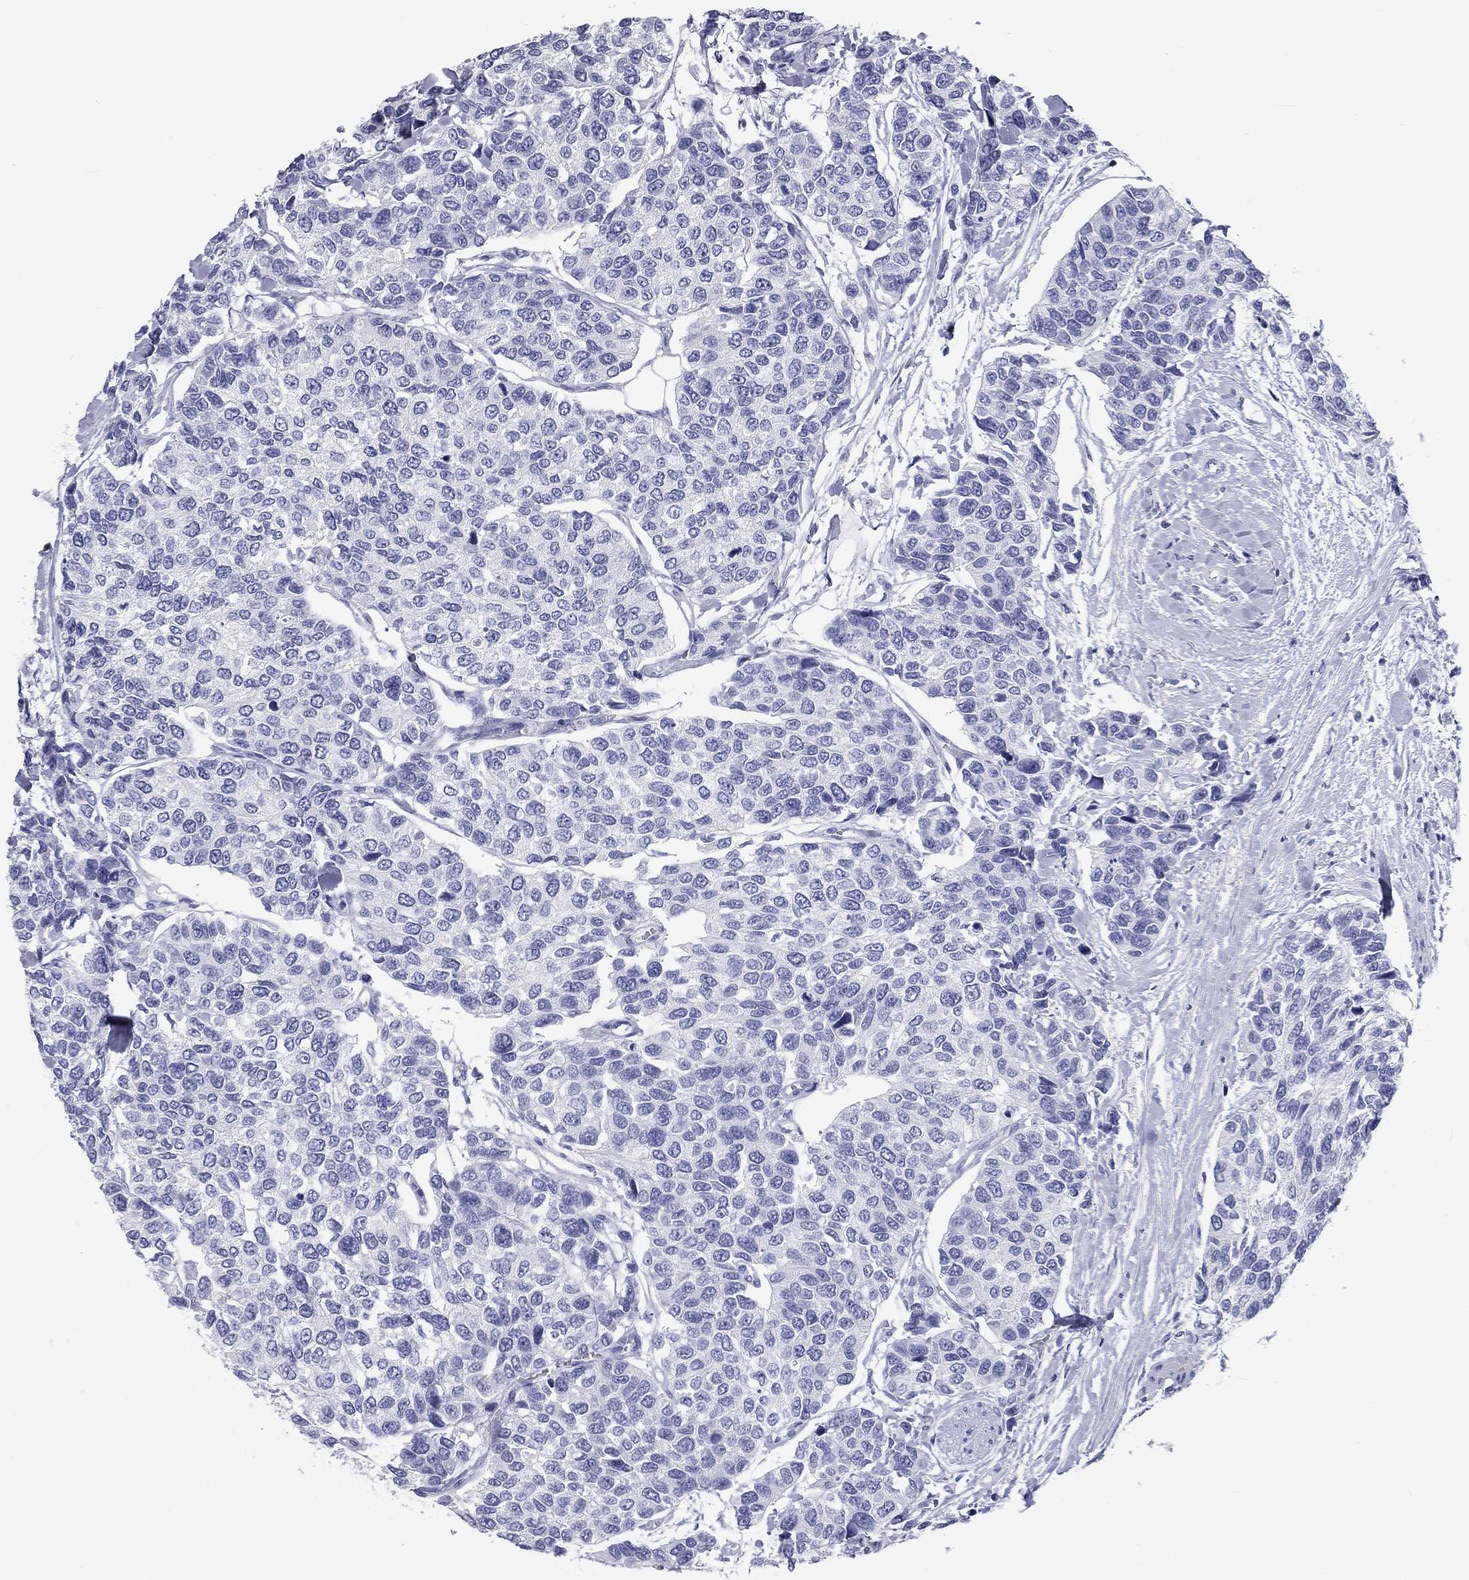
{"staining": {"intensity": "negative", "quantity": "none", "location": "none"}, "tissue": "urothelial cancer", "cell_type": "Tumor cells", "image_type": "cancer", "snomed": [{"axis": "morphology", "description": "Urothelial carcinoma, High grade"}, {"axis": "topography", "description": "Urinary bladder"}], "caption": "Tumor cells are negative for brown protein staining in urothelial cancer. Nuclei are stained in blue.", "gene": "DNALI1", "patient": {"sex": "male", "age": 77}}